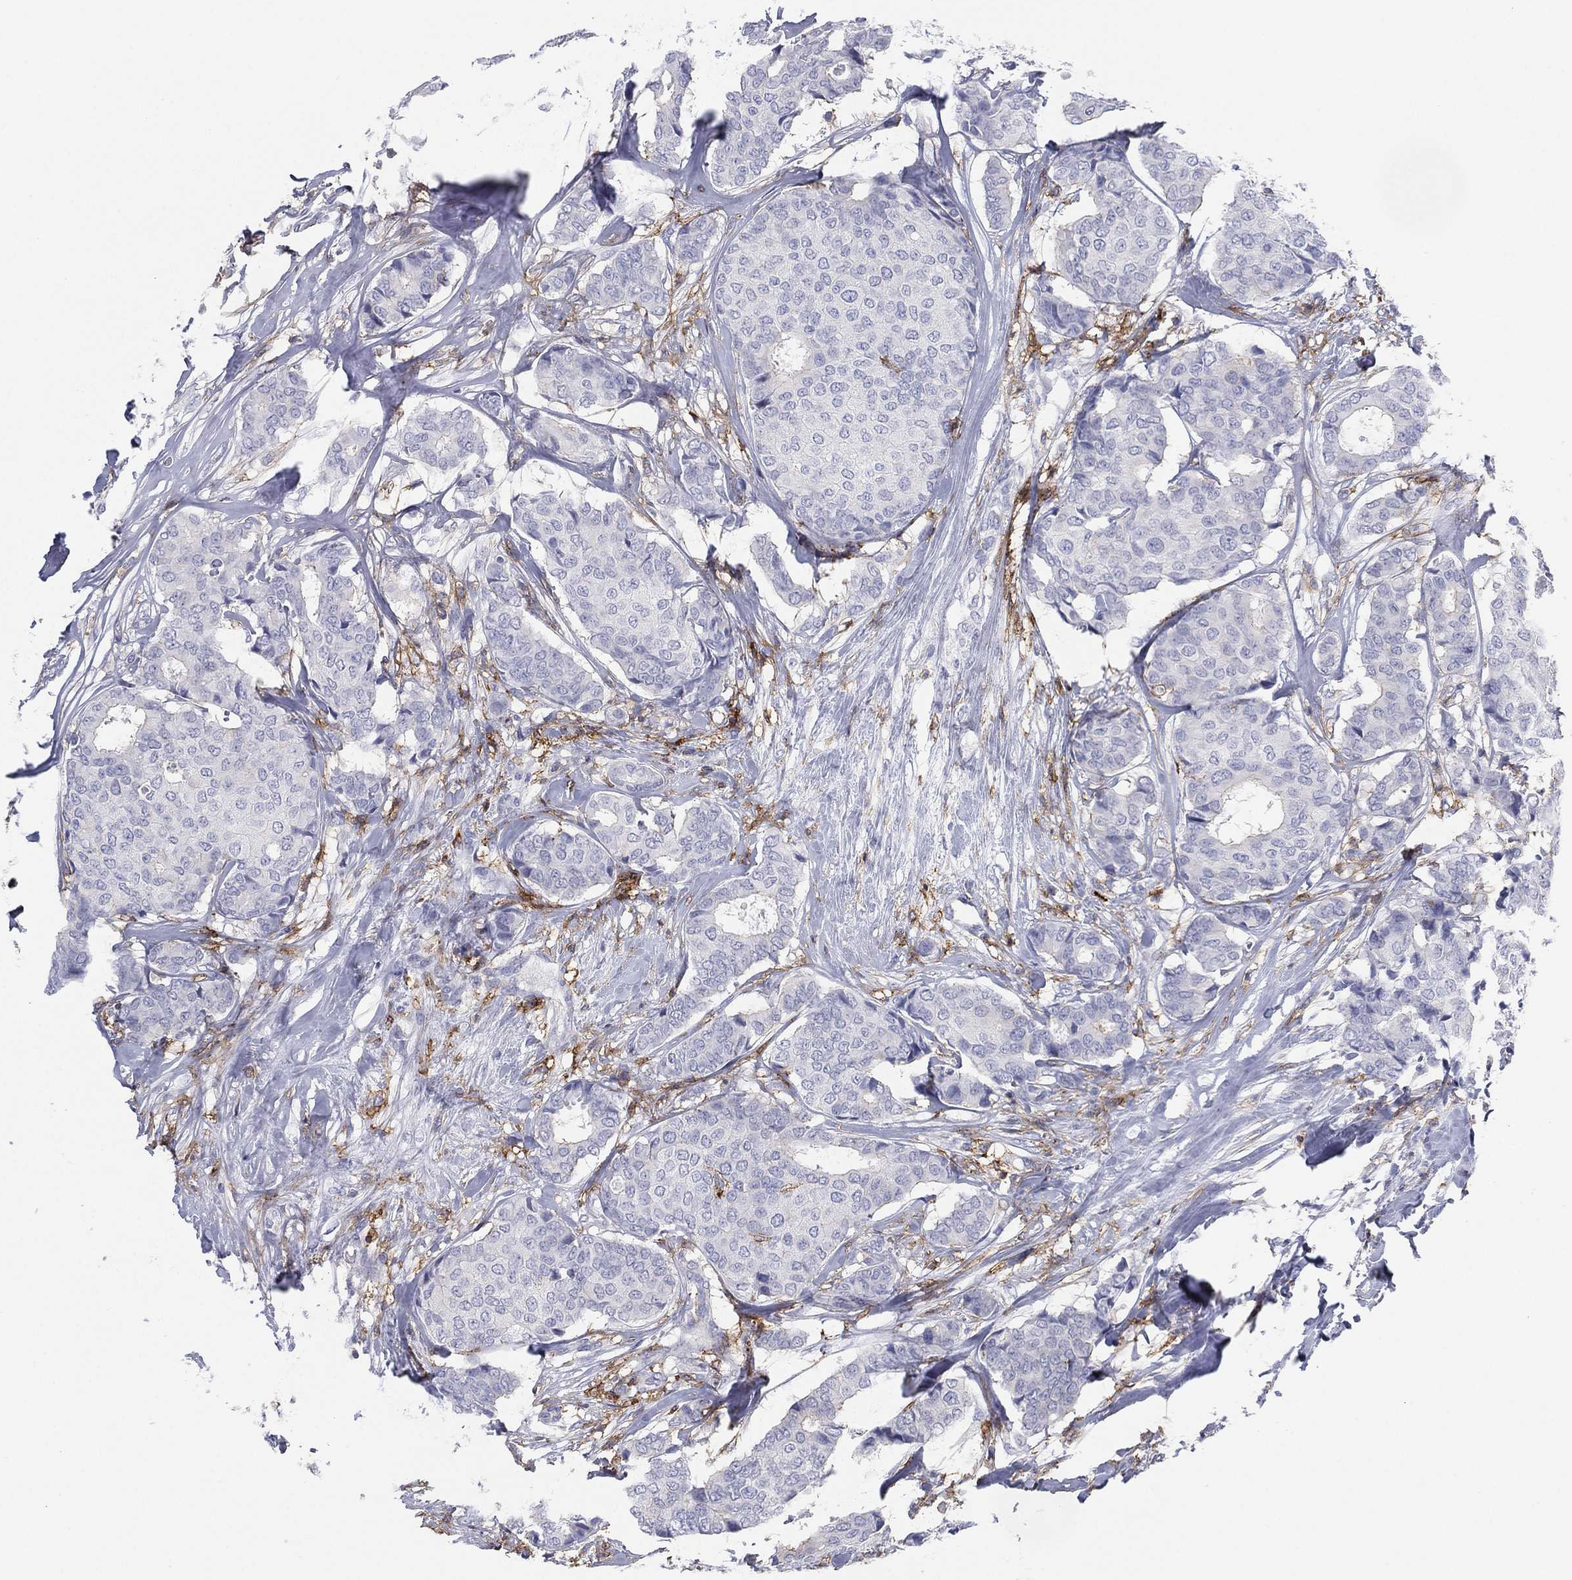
{"staining": {"intensity": "moderate", "quantity": "<25%", "location": "cytoplasmic/membranous"}, "tissue": "breast cancer", "cell_type": "Tumor cells", "image_type": "cancer", "snomed": [{"axis": "morphology", "description": "Duct carcinoma"}, {"axis": "topography", "description": "Breast"}], "caption": "A photomicrograph of breast invasive ductal carcinoma stained for a protein demonstrates moderate cytoplasmic/membranous brown staining in tumor cells.", "gene": "SELPLG", "patient": {"sex": "female", "age": 75}}